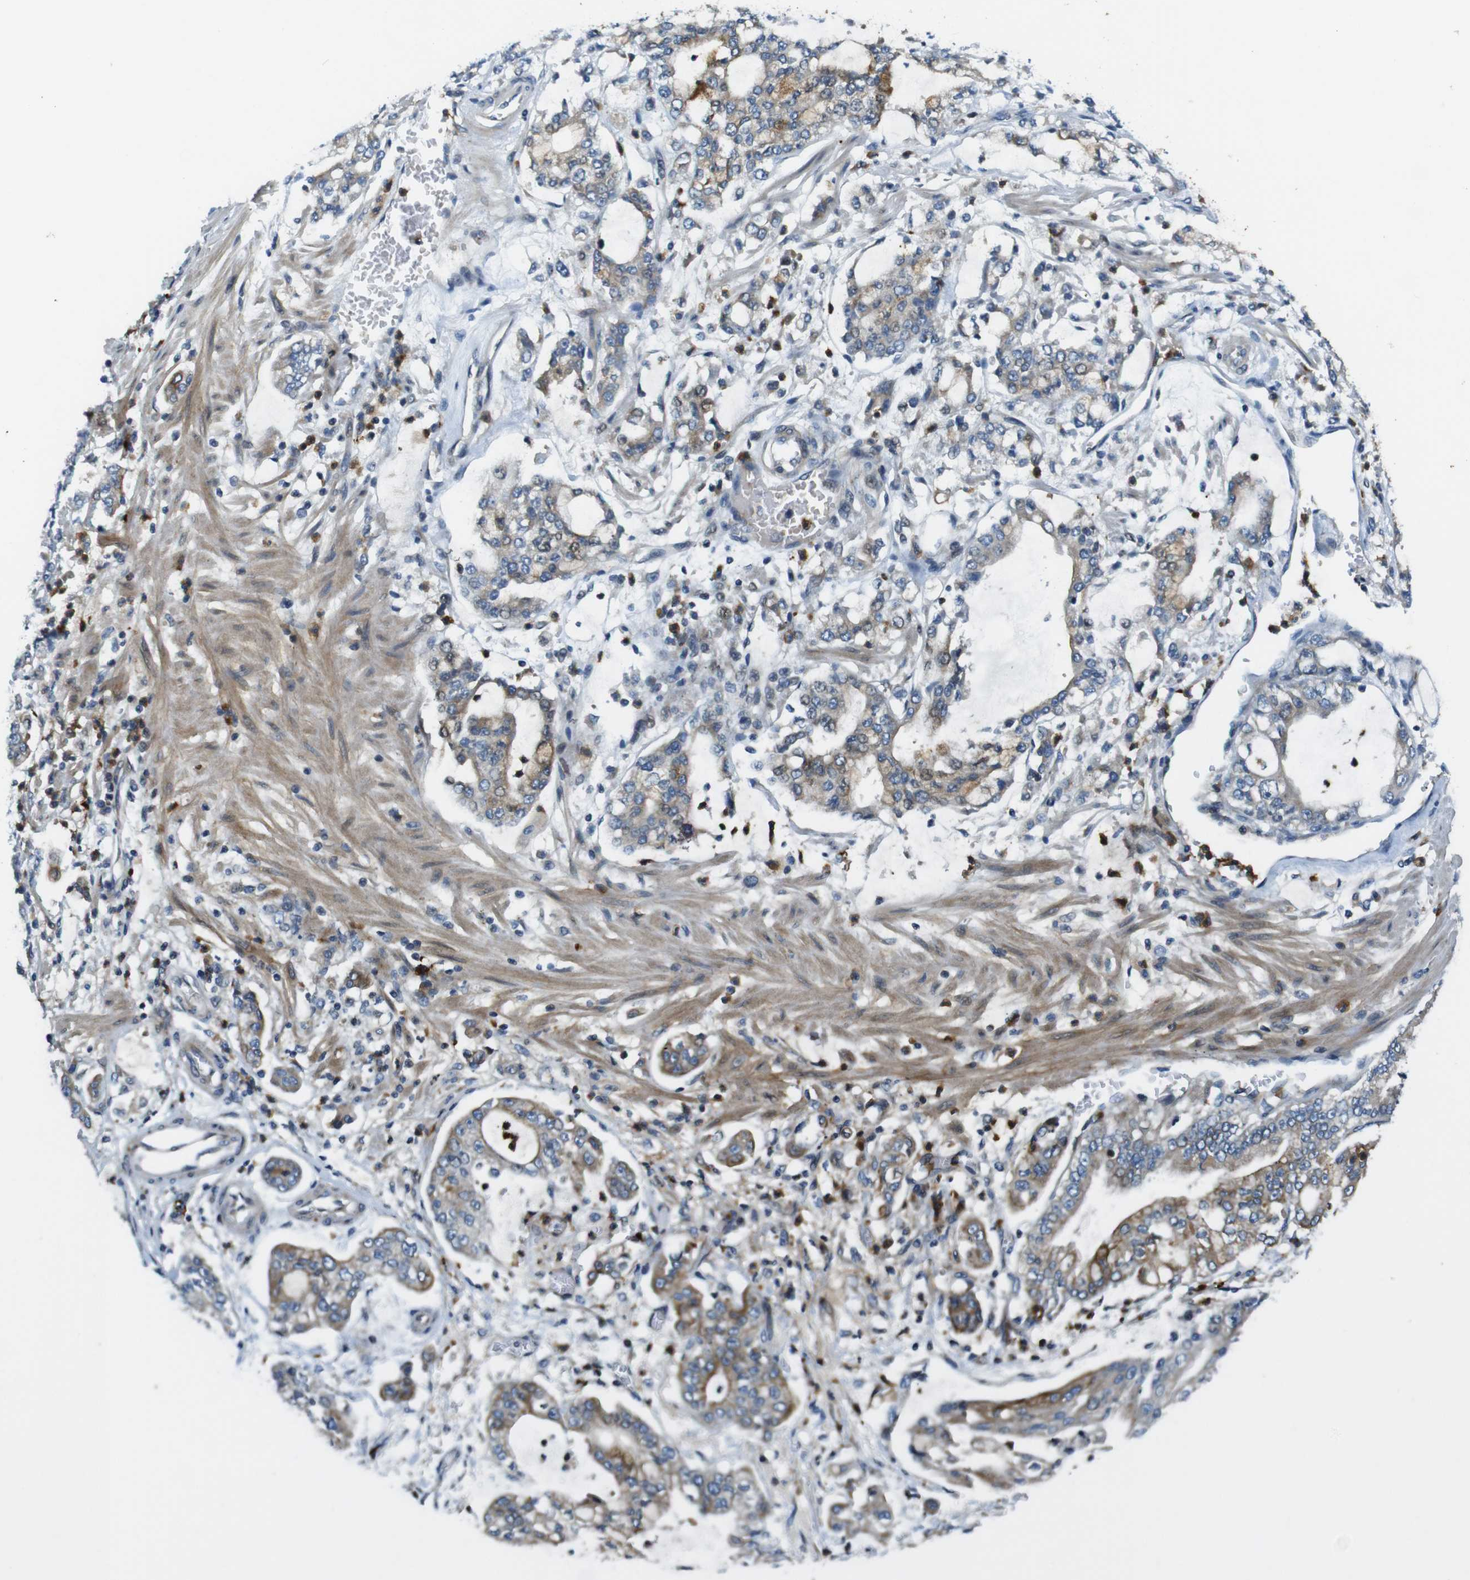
{"staining": {"intensity": "moderate", "quantity": "25%-75%", "location": "cytoplasmic/membranous"}, "tissue": "stomach cancer", "cell_type": "Tumor cells", "image_type": "cancer", "snomed": [{"axis": "morphology", "description": "Adenocarcinoma, NOS"}, {"axis": "topography", "description": "Stomach"}], "caption": "Protein expression analysis of human stomach cancer reveals moderate cytoplasmic/membranous expression in about 25%-75% of tumor cells.", "gene": "ZDHHC3", "patient": {"sex": "male", "age": 76}}